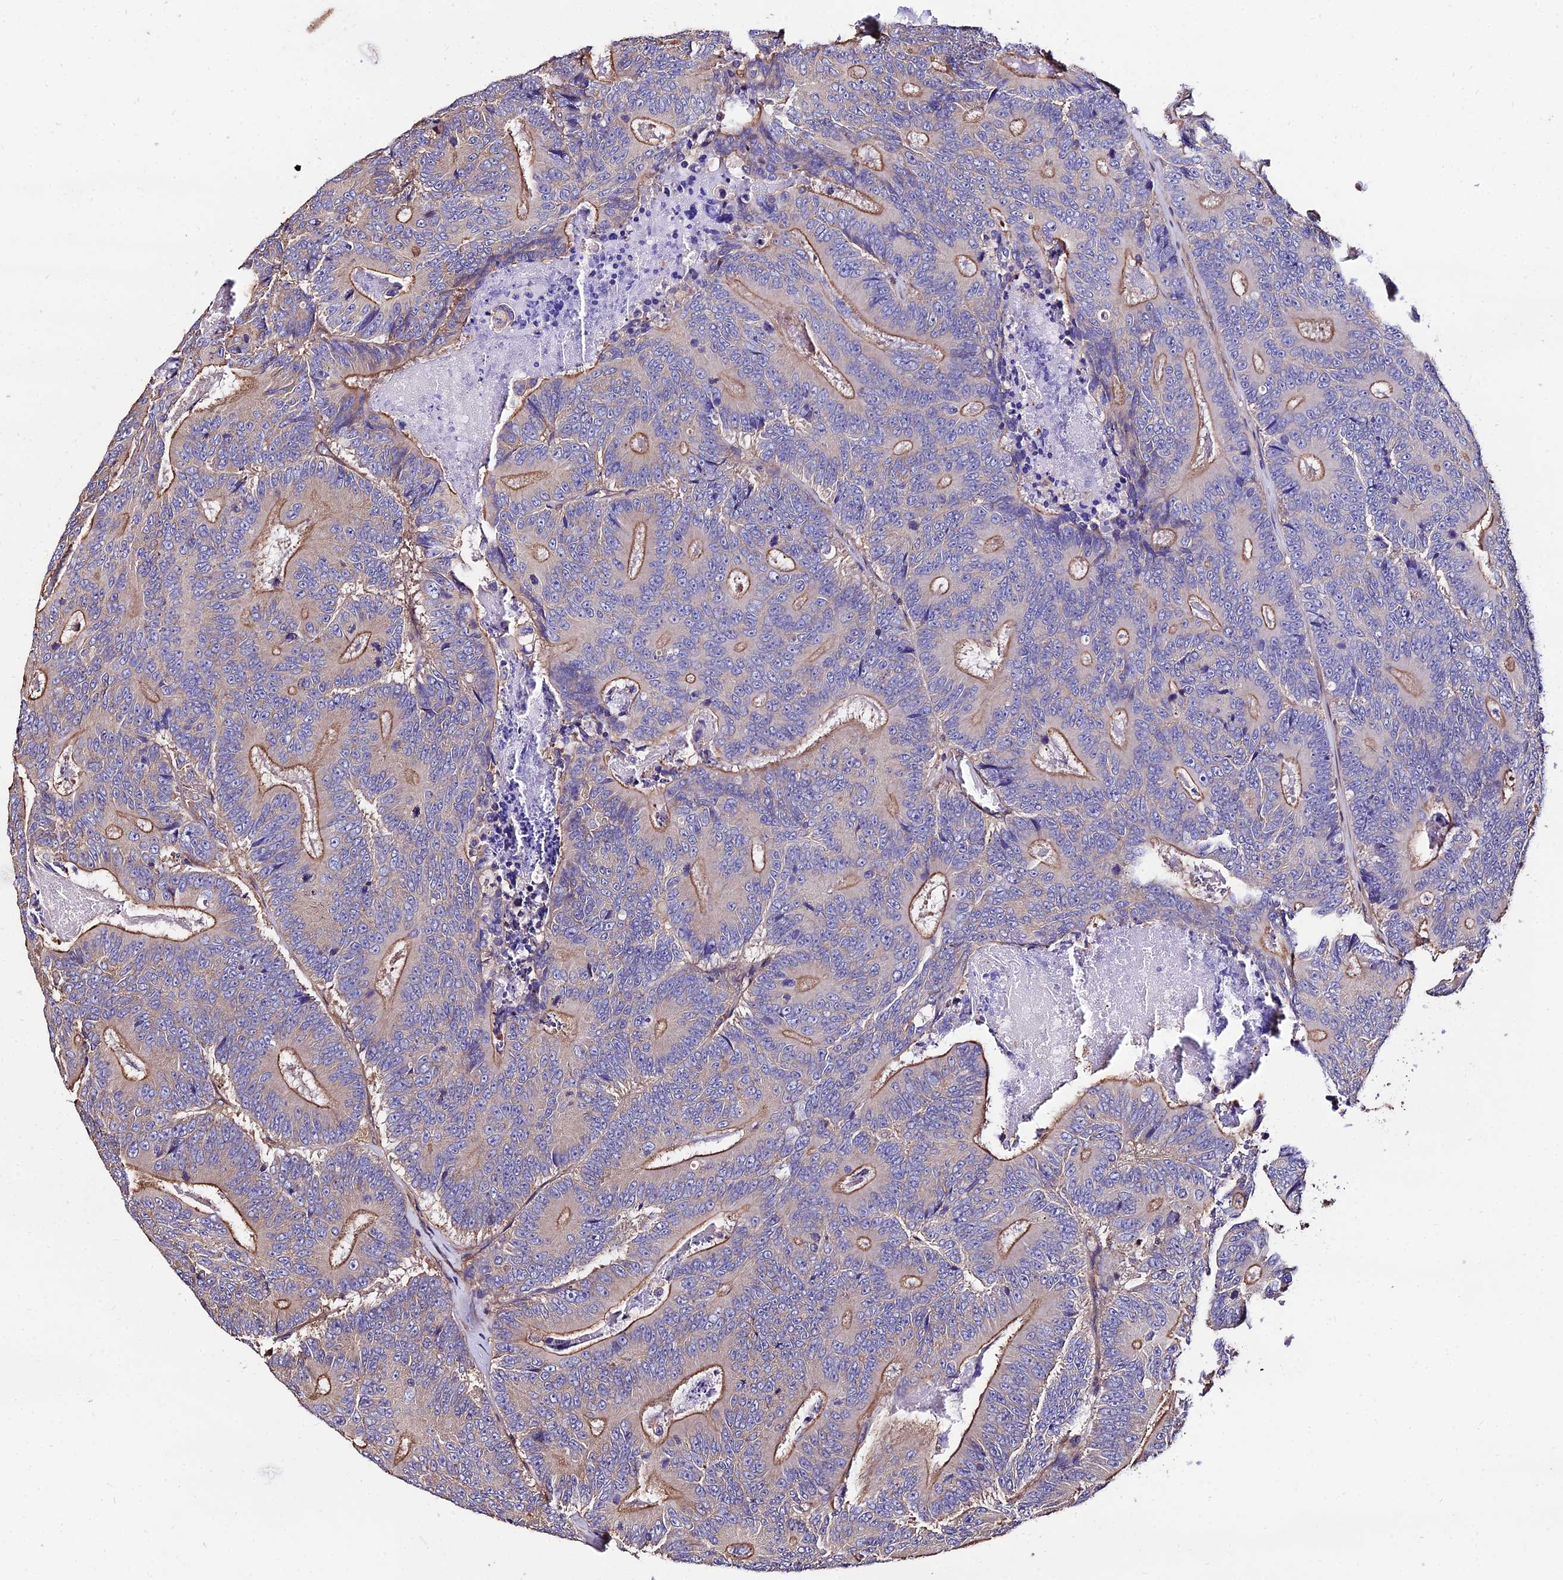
{"staining": {"intensity": "moderate", "quantity": "25%-75%", "location": "cytoplasmic/membranous"}, "tissue": "colorectal cancer", "cell_type": "Tumor cells", "image_type": "cancer", "snomed": [{"axis": "morphology", "description": "Adenocarcinoma, NOS"}, {"axis": "topography", "description": "Colon"}], "caption": "Approximately 25%-75% of tumor cells in adenocarcinoma (colorectal) reveal moderate cytoplasmic/membranous protein positivity as visualized by brown immunohistochemical staining.", "gene": "CALM2", "patient": {"sex": "male", "age": 83}}